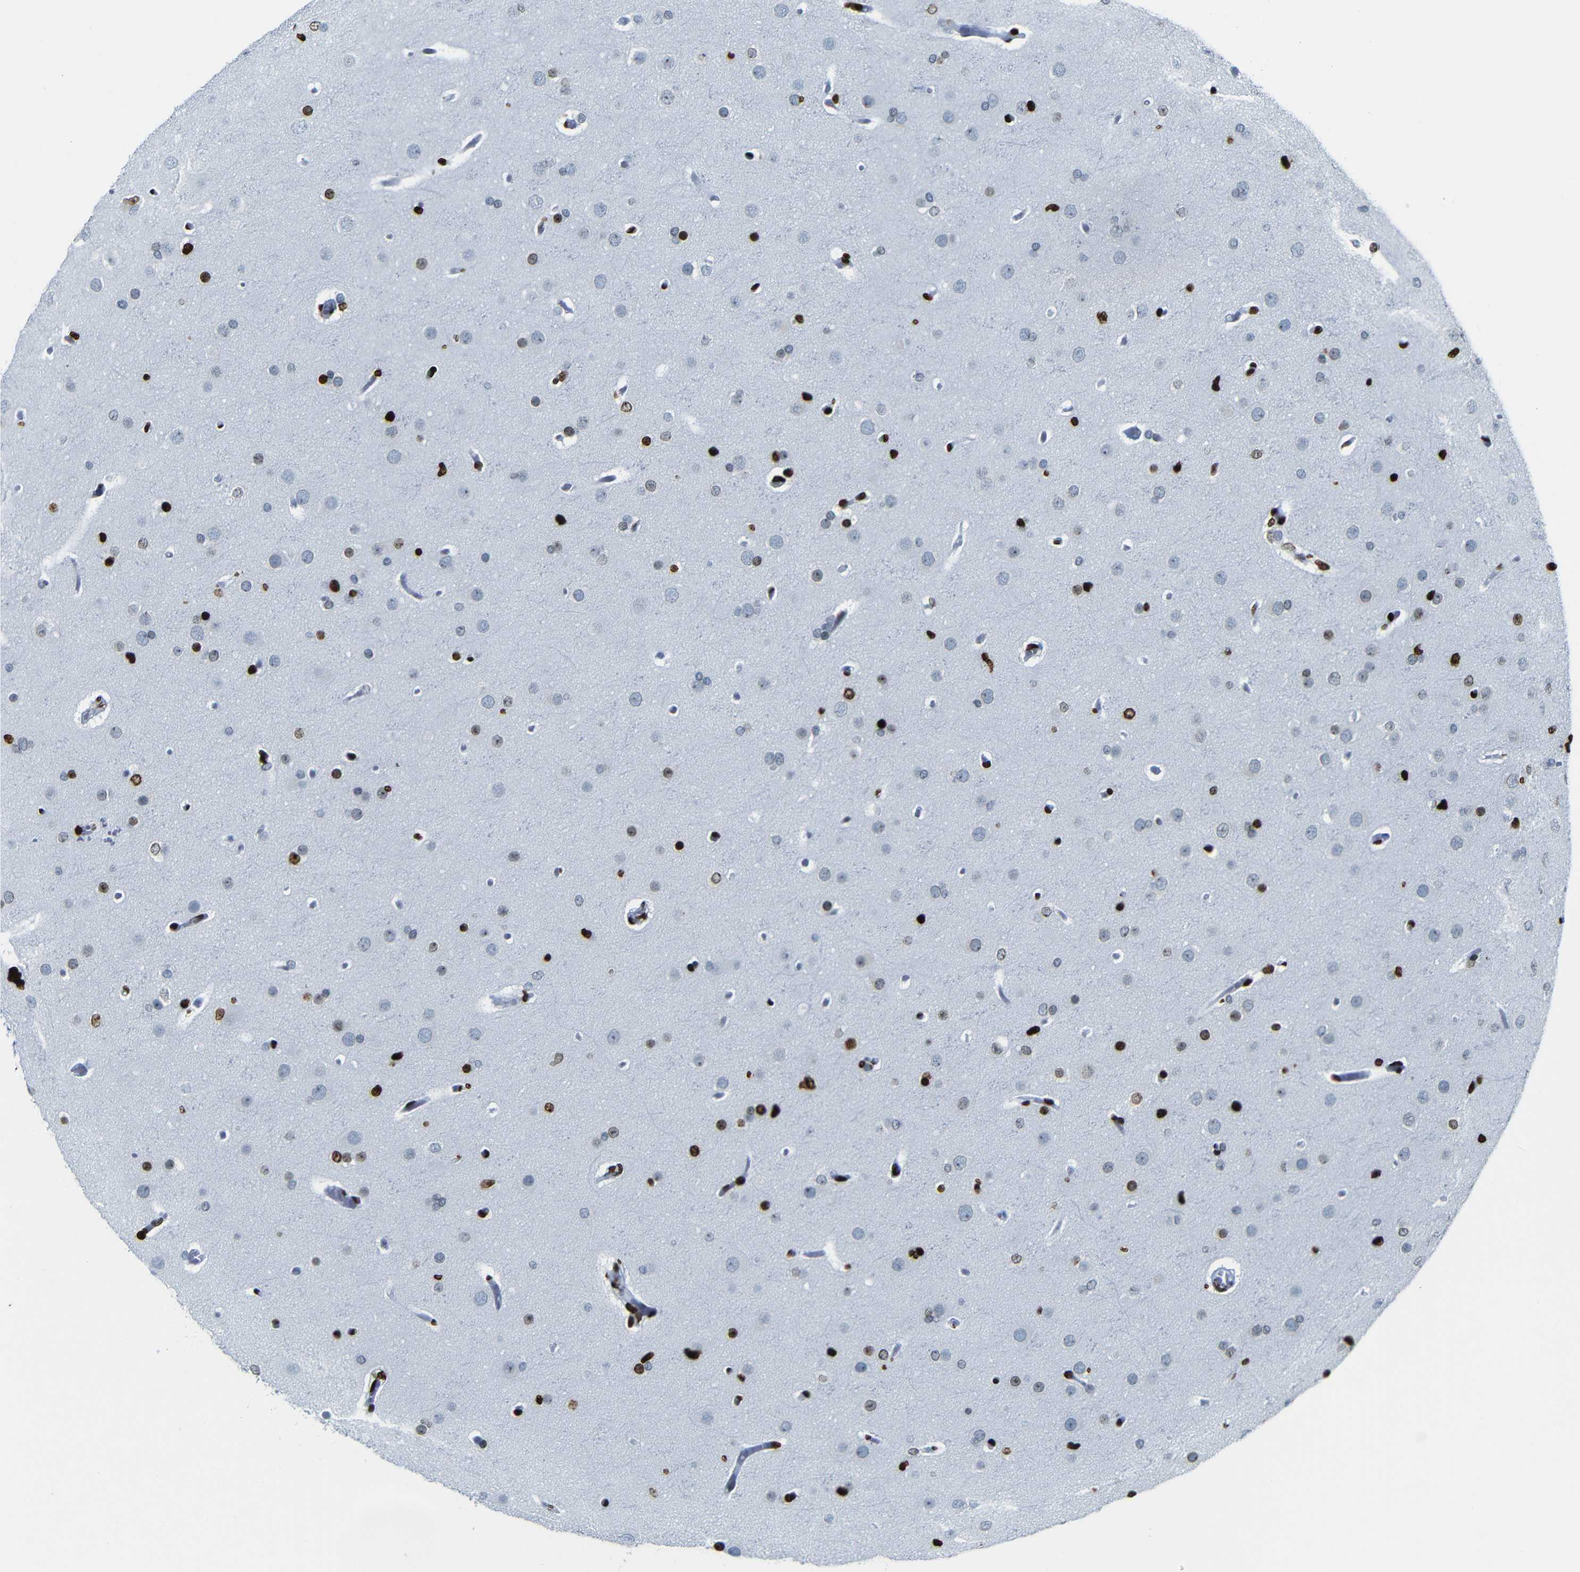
{"staining": {"intensity": "strong", "quantity": "25%-75%", "location": "nuclear"}, "tissue": "glioma", "cell_type": "Tumor cells", "image_type": "cancer", "snomed": [{"axis": "morphology", "description": "Glioma, malignant, High grade"}, {"axis": "topography", "description": "Cerebral cortex"}], "caption": "Tumor cells show high levels of strong nuclear expression in approximately 25%-75% of cells in glioma.", "gene": "NPIPB15", "patient": {"sex": "female", "age": 36}}